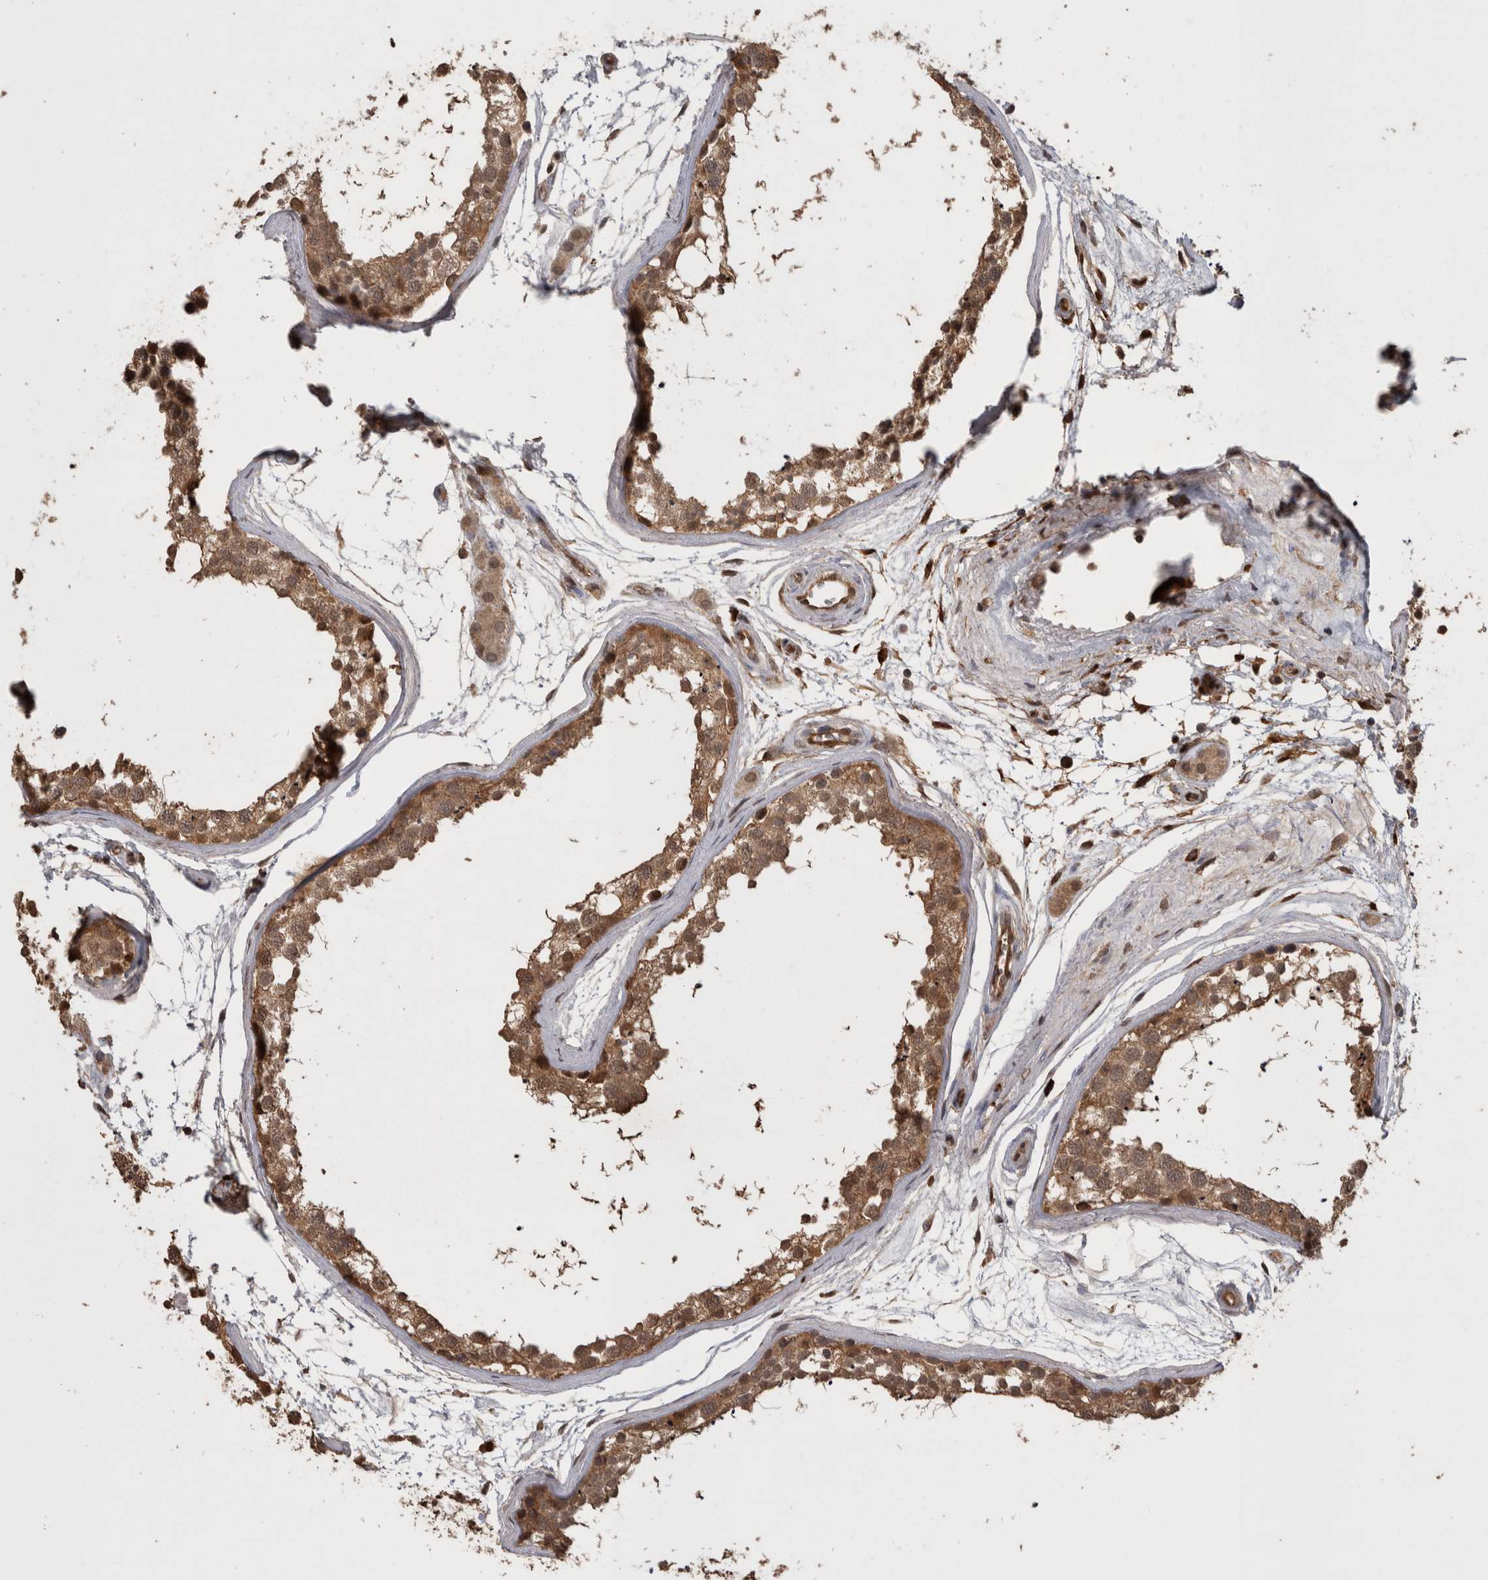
{"staining": {"intensity": "moderate", "quantity": ">75%", "location": "cytoplasmic/membranous,nuclear"}, "tissue": "testis", "cell_type": "Cells in seminiferous ducts", "image_type": "normal", "snomed": [{"axis": "morphology", "description": "Normal tissue, NOS"}, {"axis": "topography", "description": "Testis"}], "caption": "IHC of benign testis shows medium levels of moderate cytoplasmic/membranous,nuclear expression in about >75% of cells in seminiferous ducts. (DAB = brown stain, brightfield microscopy at high magnification).", "gene": "LXN", "patient": {"sex": "male", "age": 56}}